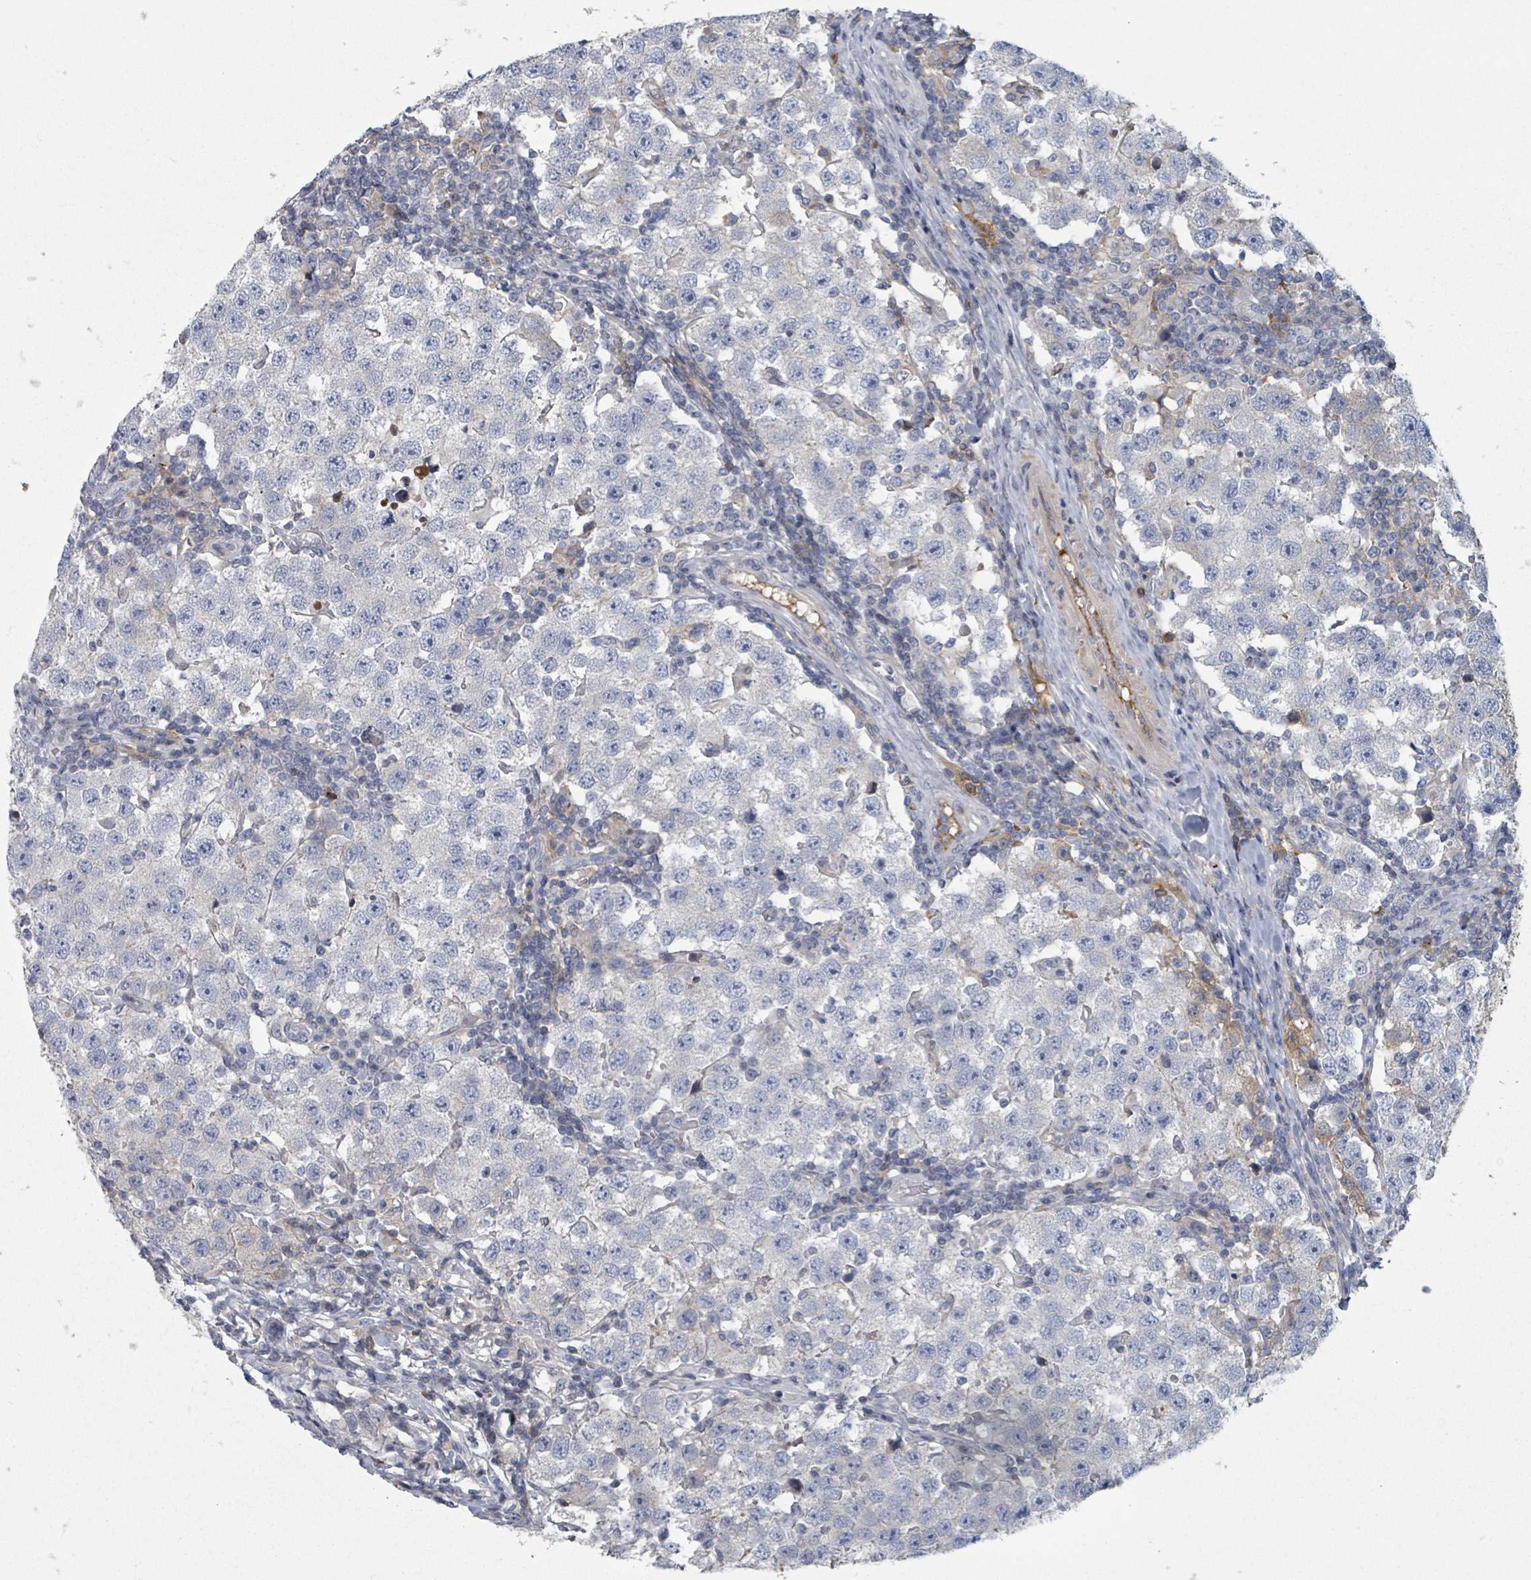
{"staining": {"intensity": "moderate", "quantity": "<25%", "location": "cytoplasmic/membranous"}, "tissue": "testis cancer", "cell_type": "Tumor cells", "image_type": "cancer", "snomed": [{"axis": "morphology", "description": "Seminoma, NOS"}, {"axis": "topography", "description": "Testis"}], "caption": "High-magnification brightfield microscopy of testis cancer (seminoma) stained with DAB (3,3'-diaminobenzidine) (brown) and counterstained with hematoxylin (blue). tumor cells exhibit moderate cytoplasmic/membranous staining is appreciated in approximately<25% of cells. (IHC, brightfield microscopy, high magnification).", "gene": "GABBR1", "patient": {"sex": "male", "age": 34}}